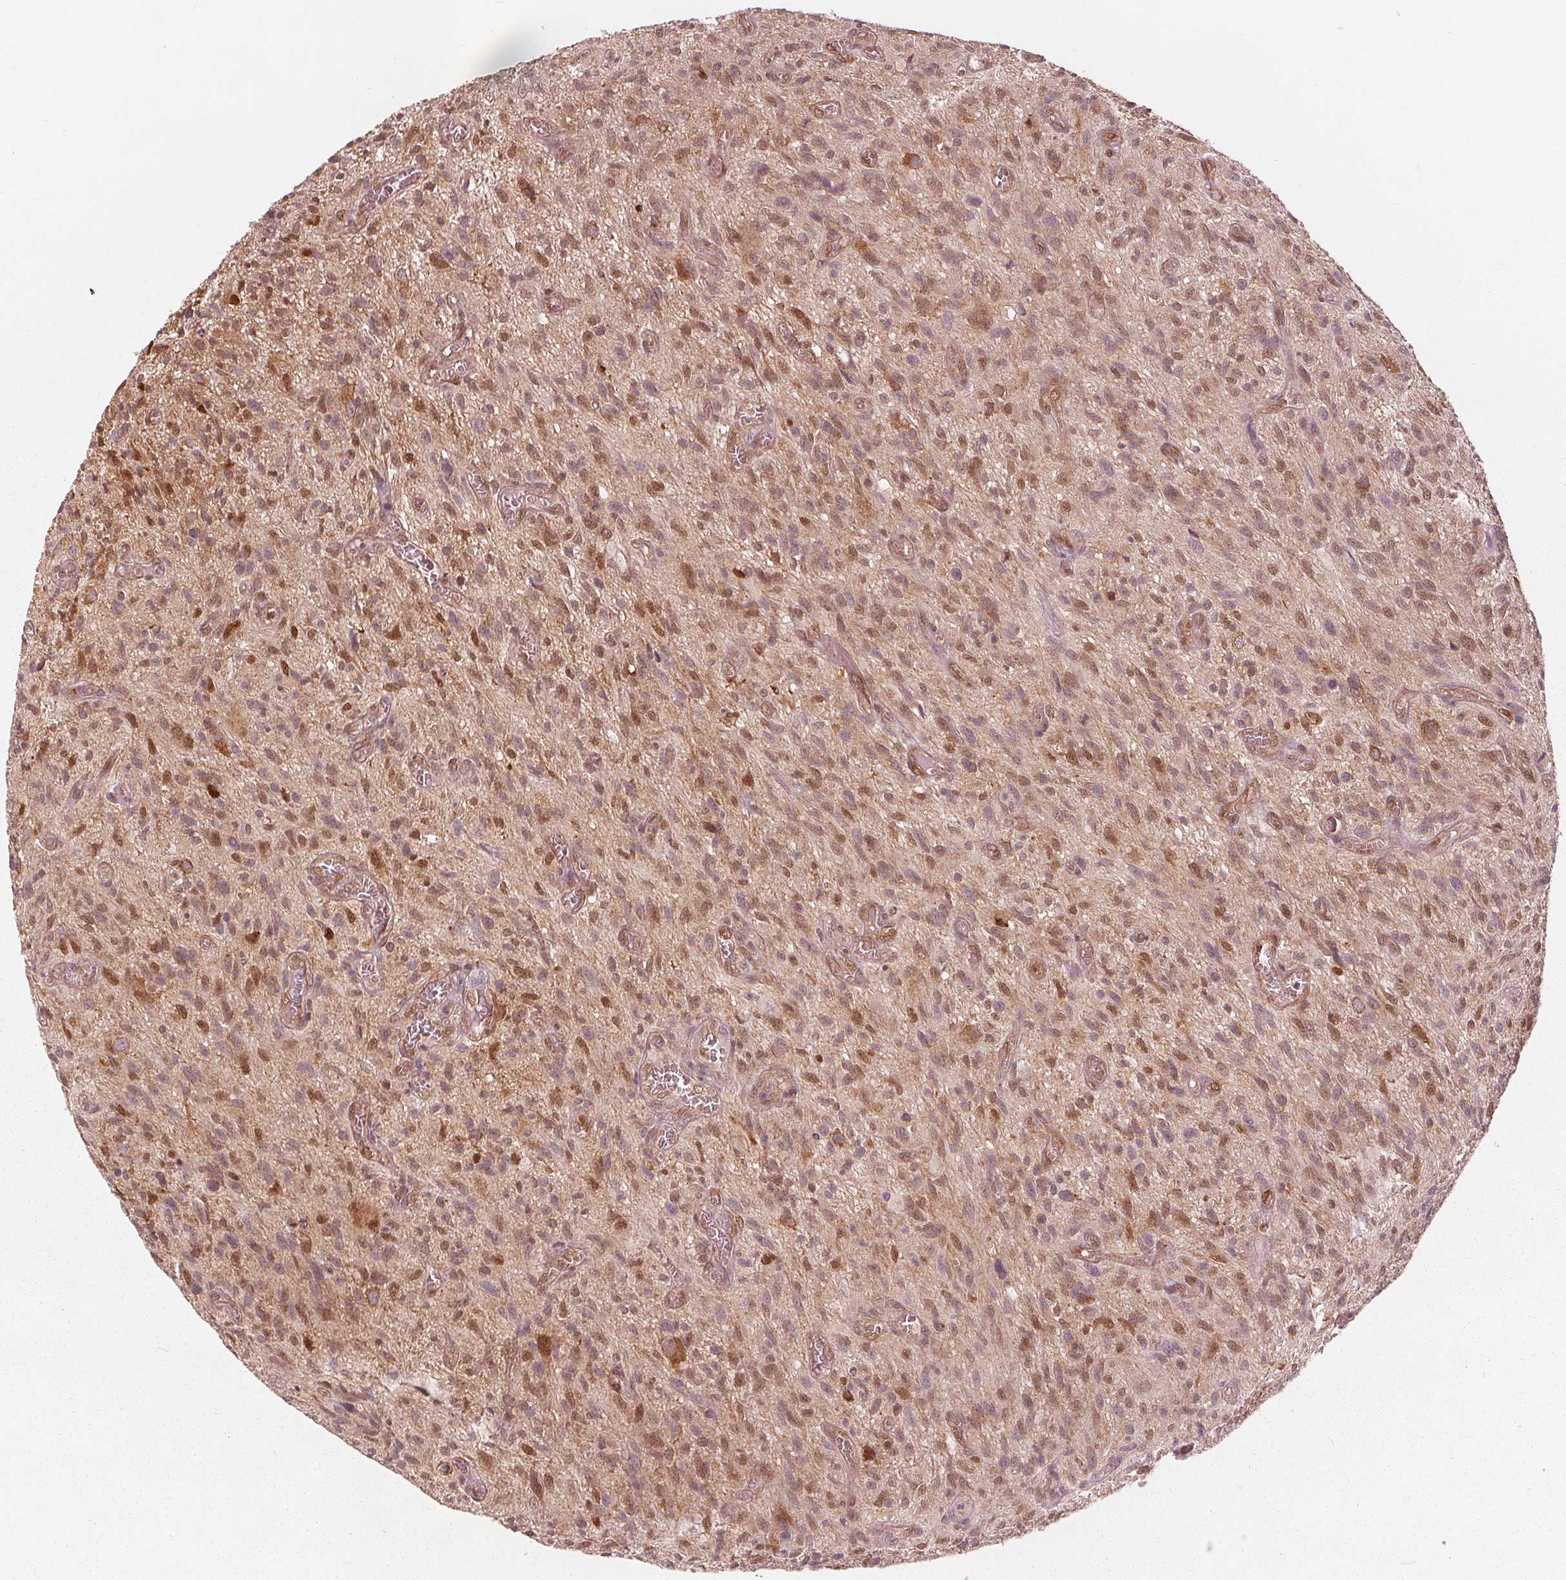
{"staining": {"intensity": "moderate", "quantity": "25%-75%", "location": "cytoplasmic/membranous,nuclear"}, "tissue": "glioma", "cell_type": "Tumor cells", "image_type": "cancer", "snomed": [{"axis": "morphology", "description": "Glioma, malignant, High grade"}, {"axis": "topography", "description": "Brain"}], "caption": "Moderate cytoplasmic/membranous and nuclear protein expression is present in approximately 25%-75% of tumor cells in malignant glioma (high-grade). (Brightfield microscopy of DAB IHC at high magnification).", "gene": "SQSTM1", "patient": {"sex": "male", "age": 75}}